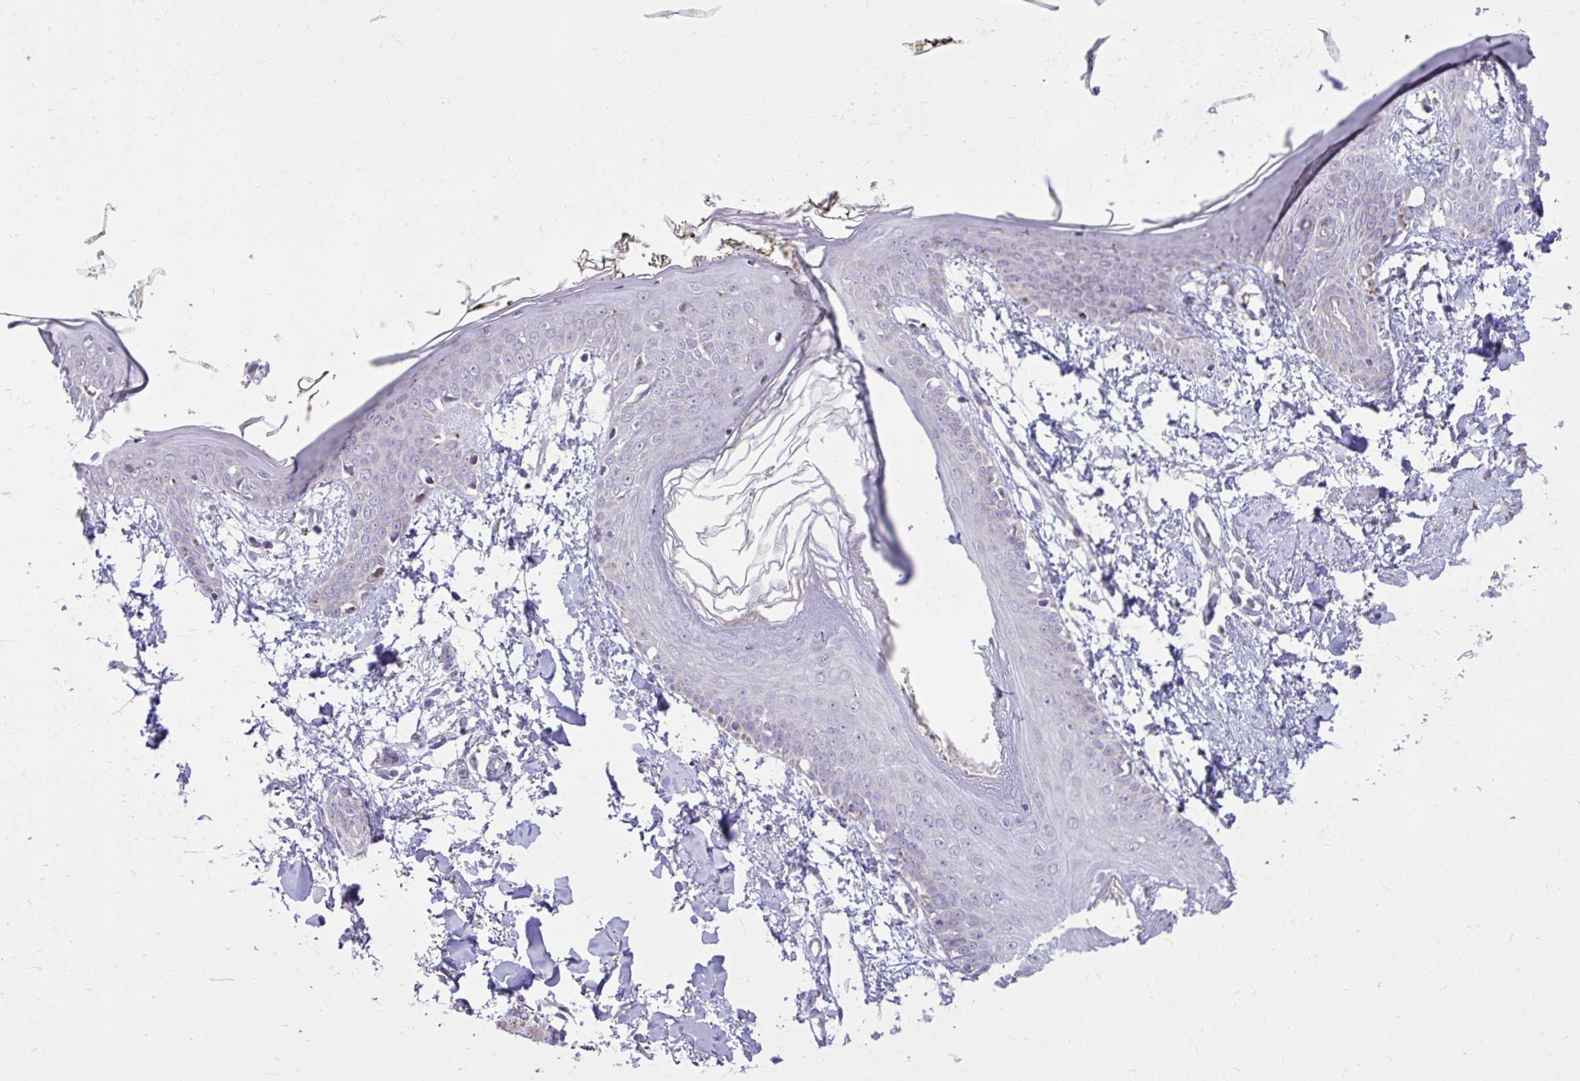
{"staining": {"intensity": "negative", "quantity": "none", "location": "none"}, "tissue": "skin", "cell_type": "Fibroblasts", "image_type": "normal", "snomed": [{"axis": "morphology", "description": "Normal tissue, NOS"}, {"axis": "topography", "description": "Skin"}], "caption": "This photomicrograph is of unremarkable skin stained with IHC to label a protein in brown with the nuclei are counter-stained blue. There is no expression in fibroblasts.", "gene": "GPRIN3", "patient": {"sex": "female", "age": 34}}